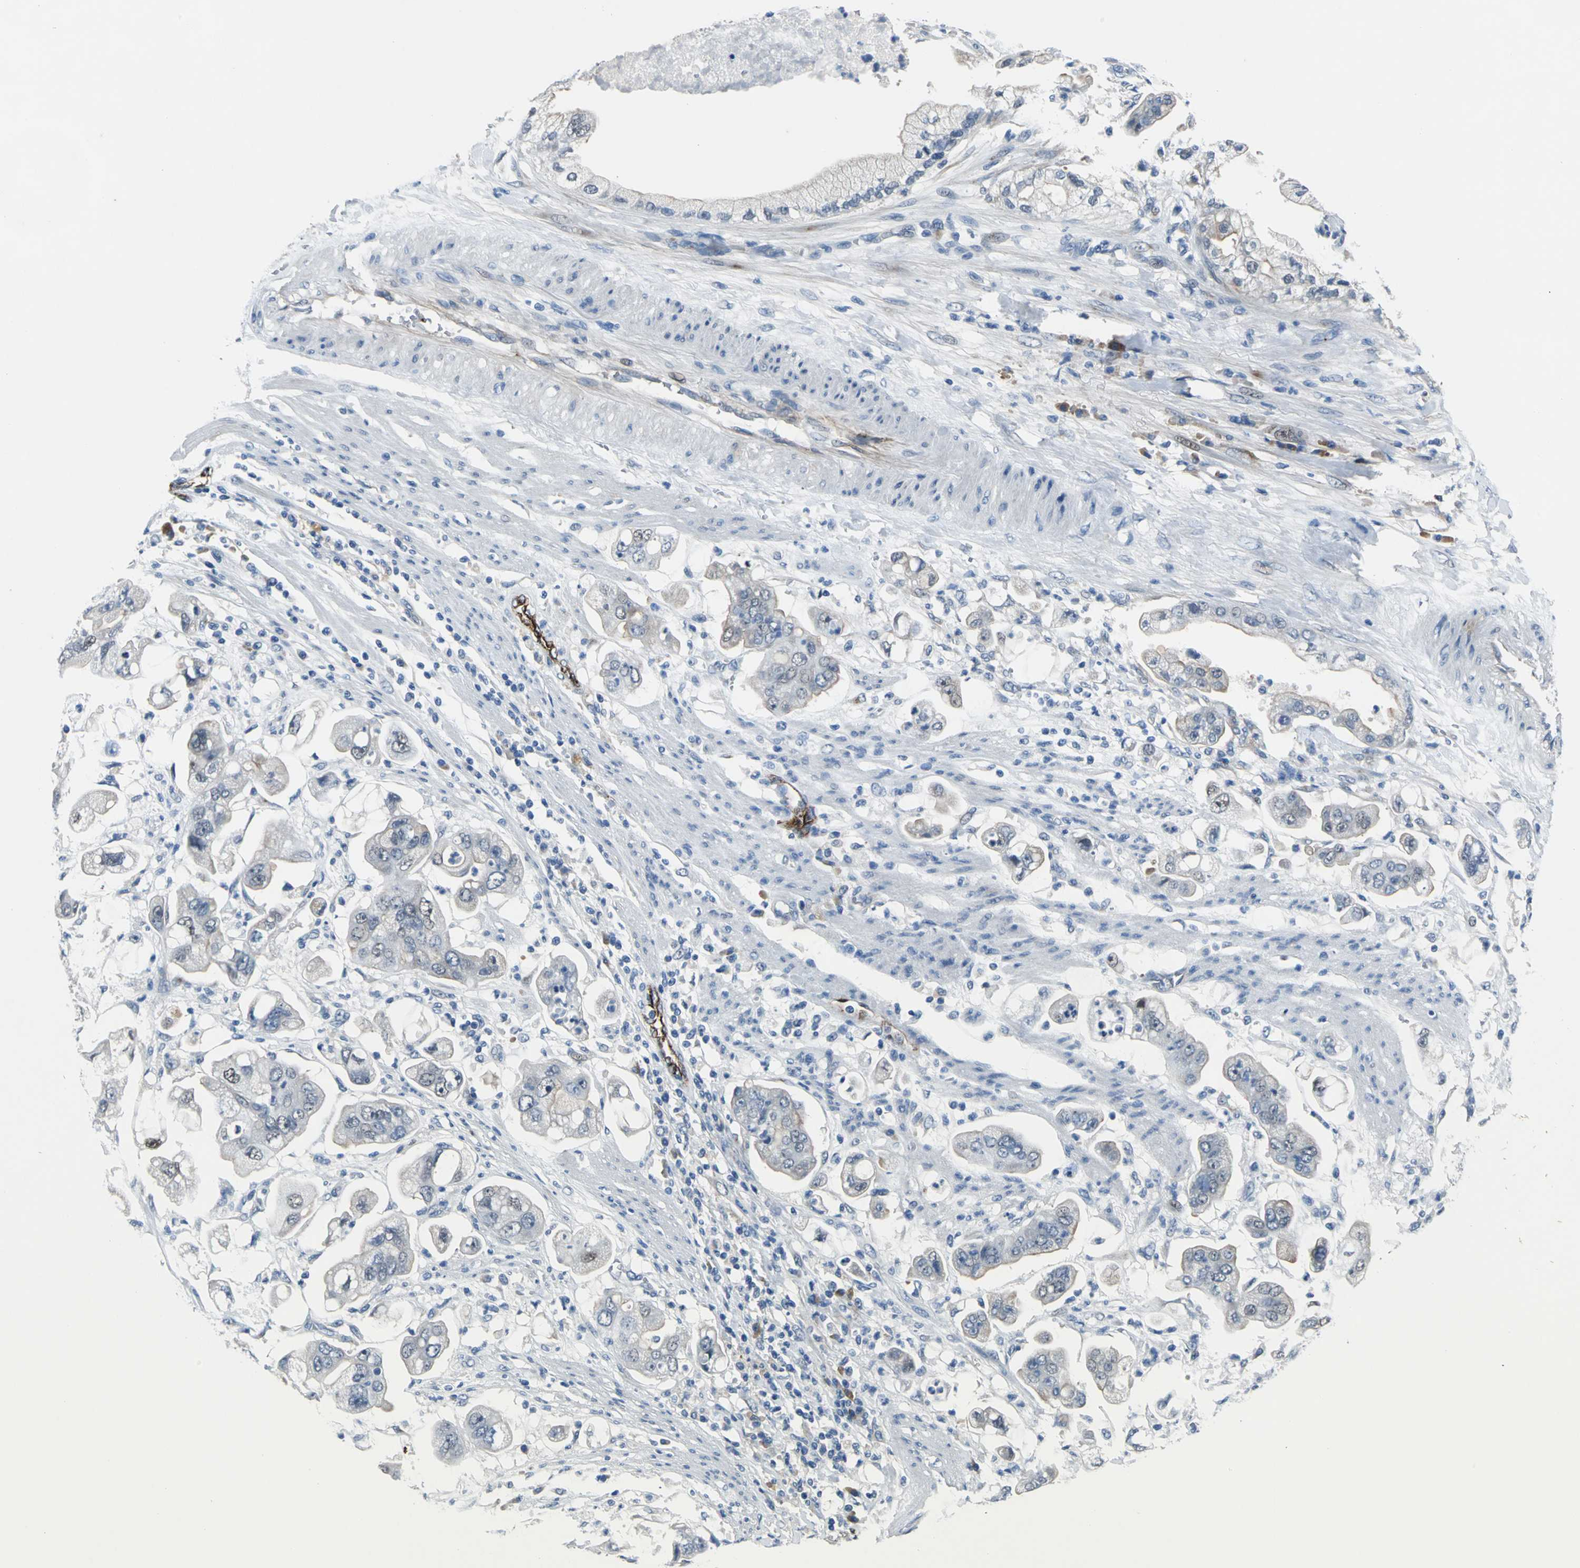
{"staining": {"intensity": "weak", "quantity": "<25%", "location": "nuclear"}, "tissue": "stomach cancer", "cell_type": "Tumor cells", "image_type": "cancer", "snomed": [{"axis": "morphology", "description": "Adenocarcinoma, NOS"}, {"axis": "topography", "description": "Stomach"}], "caption": "High power microscopy image of an IHC image of adenocarcinoma (stomach), revealing no significant staining in tumor cells.", "gene": "SELP", "patient": {"sex": "male", "age": 62}}